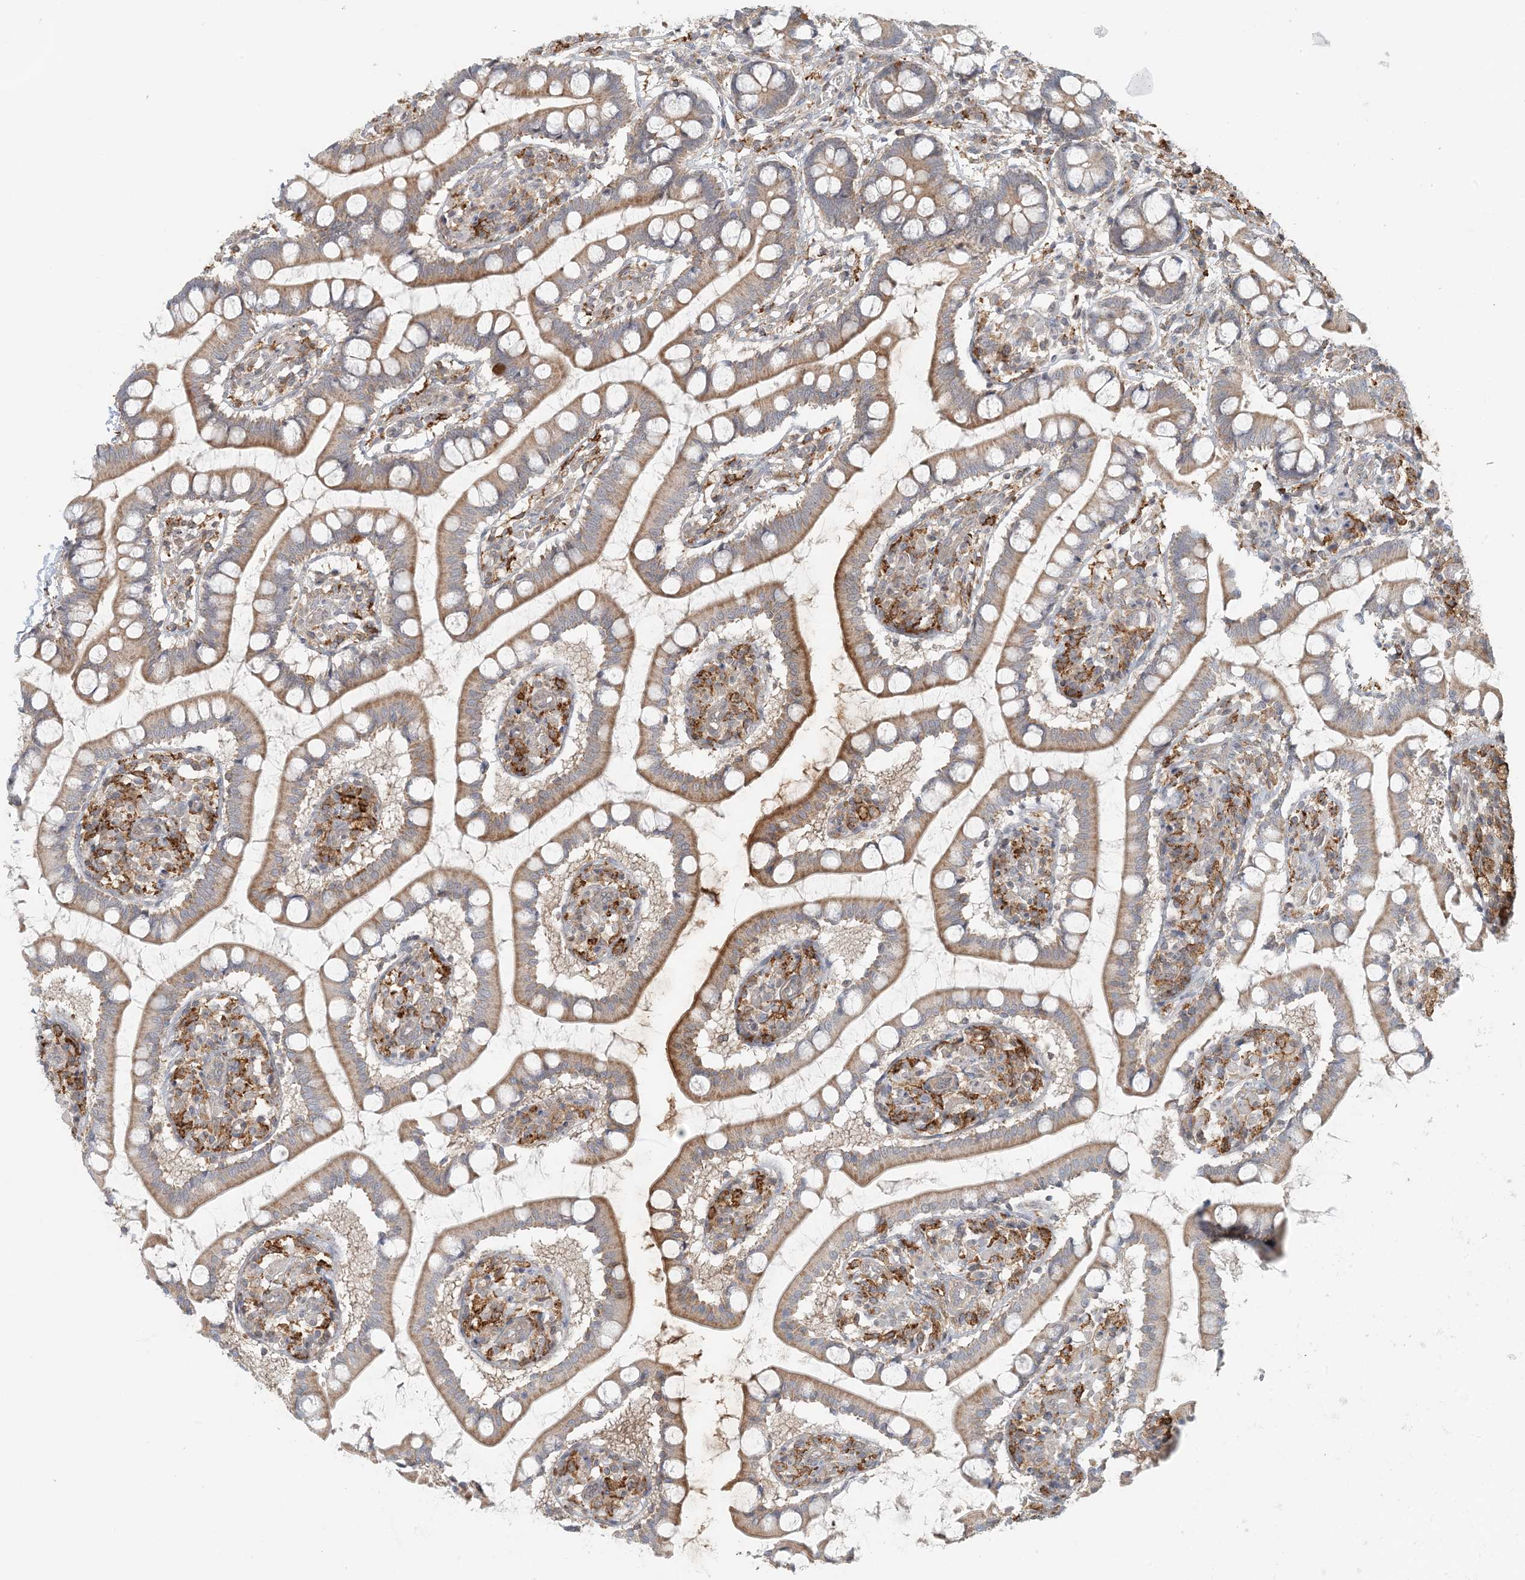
{"staining": {"intensity": "moderate", "quantity": ">75%", "location": "cytoplasmic/membranous"}, "tissue": "small intestine", "cell_type": "Glandular cells", "image_type": "normal", "snomed": [{"axis": "morphology", "description": "Normal tissue, NOS"}, {"axis": "topography", "description": "Small intestine"}], "caption": "Brown immunohistochemical staining in benign human small intestine shows moderate cytoplasmic/membranous positivity in about >75% of glandular cells. (Stains: DAB (3,3'-diaminobenzidine) in brown, nuclei in blue, Microscopy: brightfield microscopy at high magnification).", "gene": "OBI1", "patient": {"sex": "male", "age": 52}}